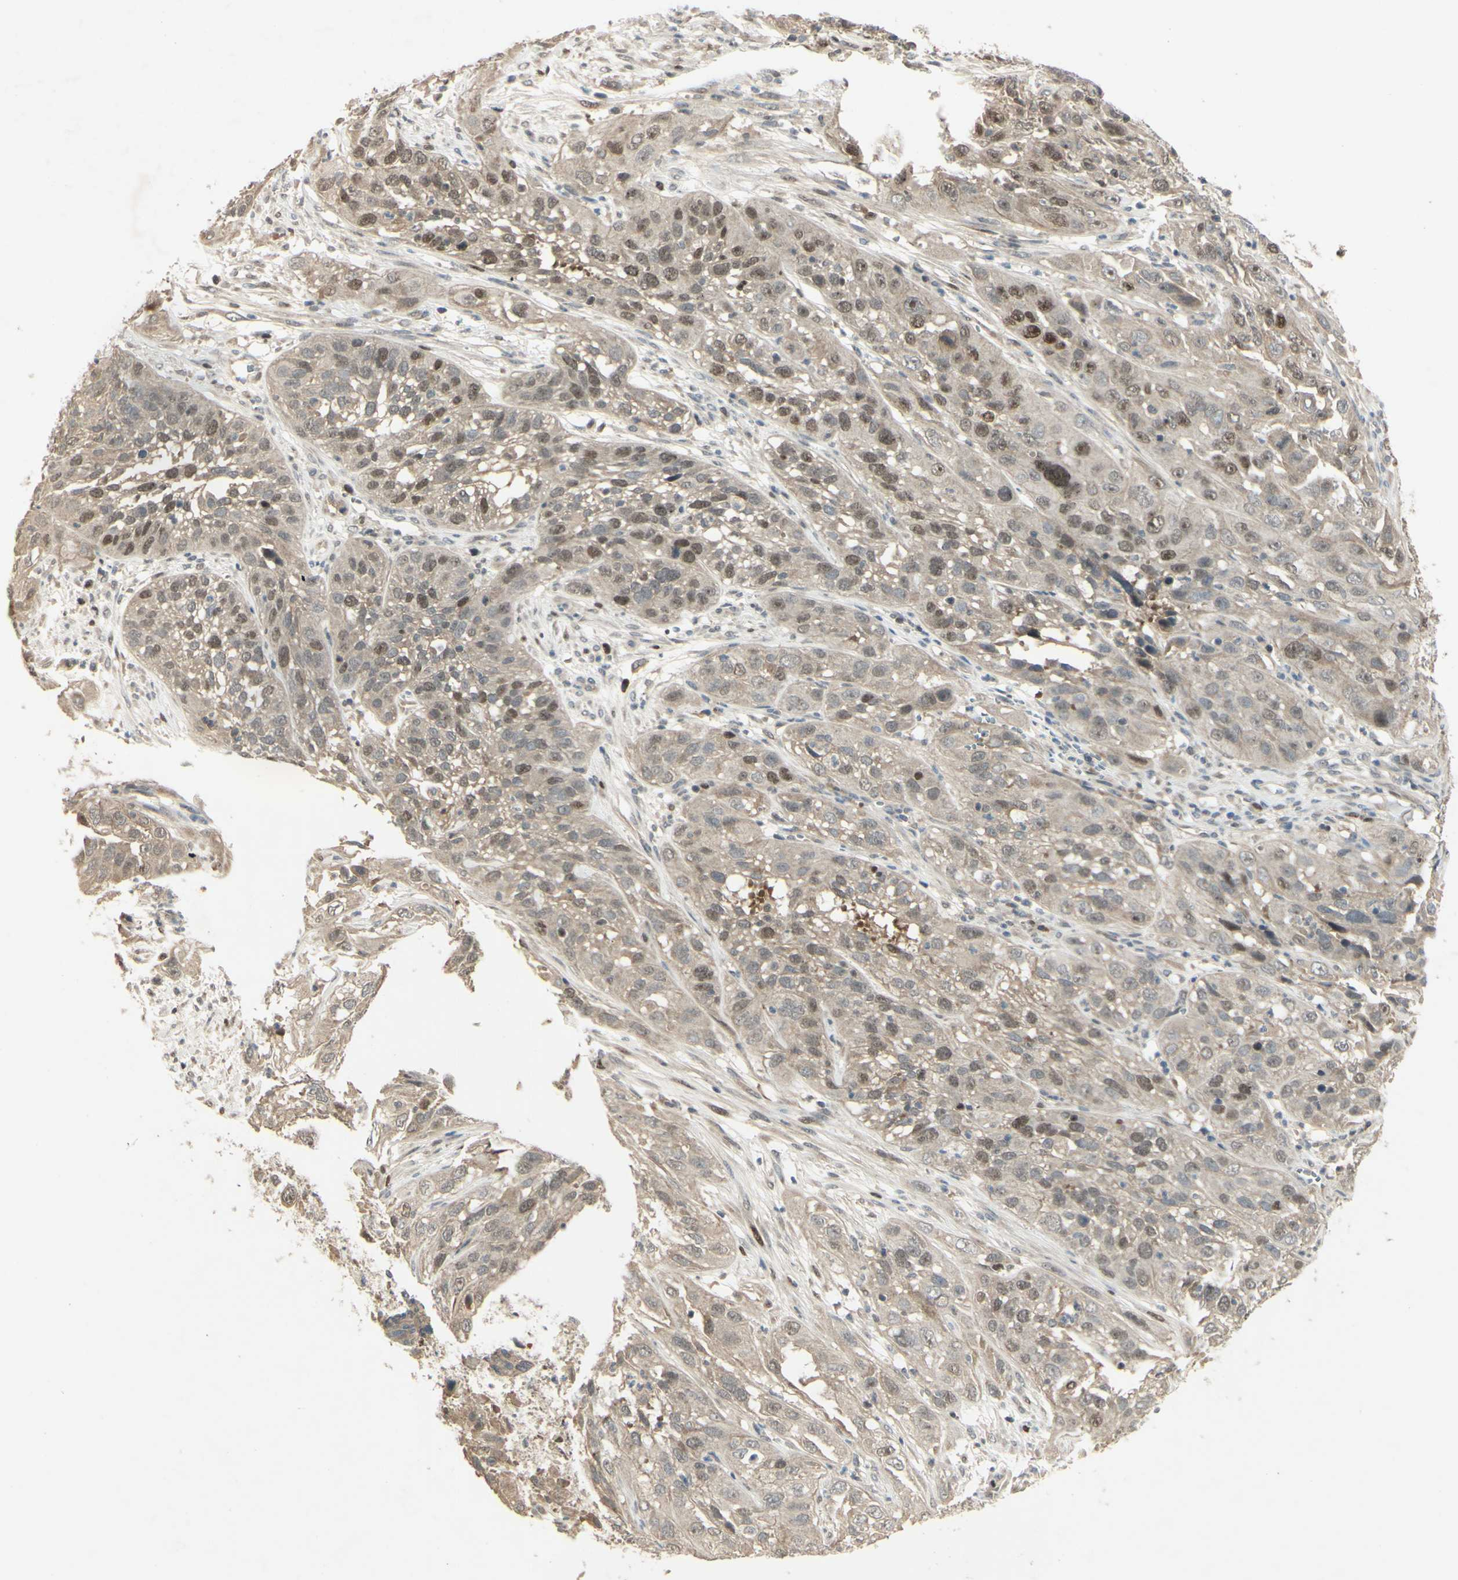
{"staining": {"intensity": "moderate", "quantity": "25%-75%", "location": "nuclear"}, "tissue": "cervical cancer", "cell_type": "Tumor cells", "image_type": "cancer", "snomed": [{"axis": "morphology", "description": "Squamous cell carcinoma, NOS"}, {"axis": "topography", "description": "Cervix"}], "caption": "Cervical cancer was stained to show a protein in brown. There is medium levels of moderate nuclear expression in approximately 25%-75% of tumor cells.", "gene": "RAD18", "patient": {"sex": "female", "age": 32}}